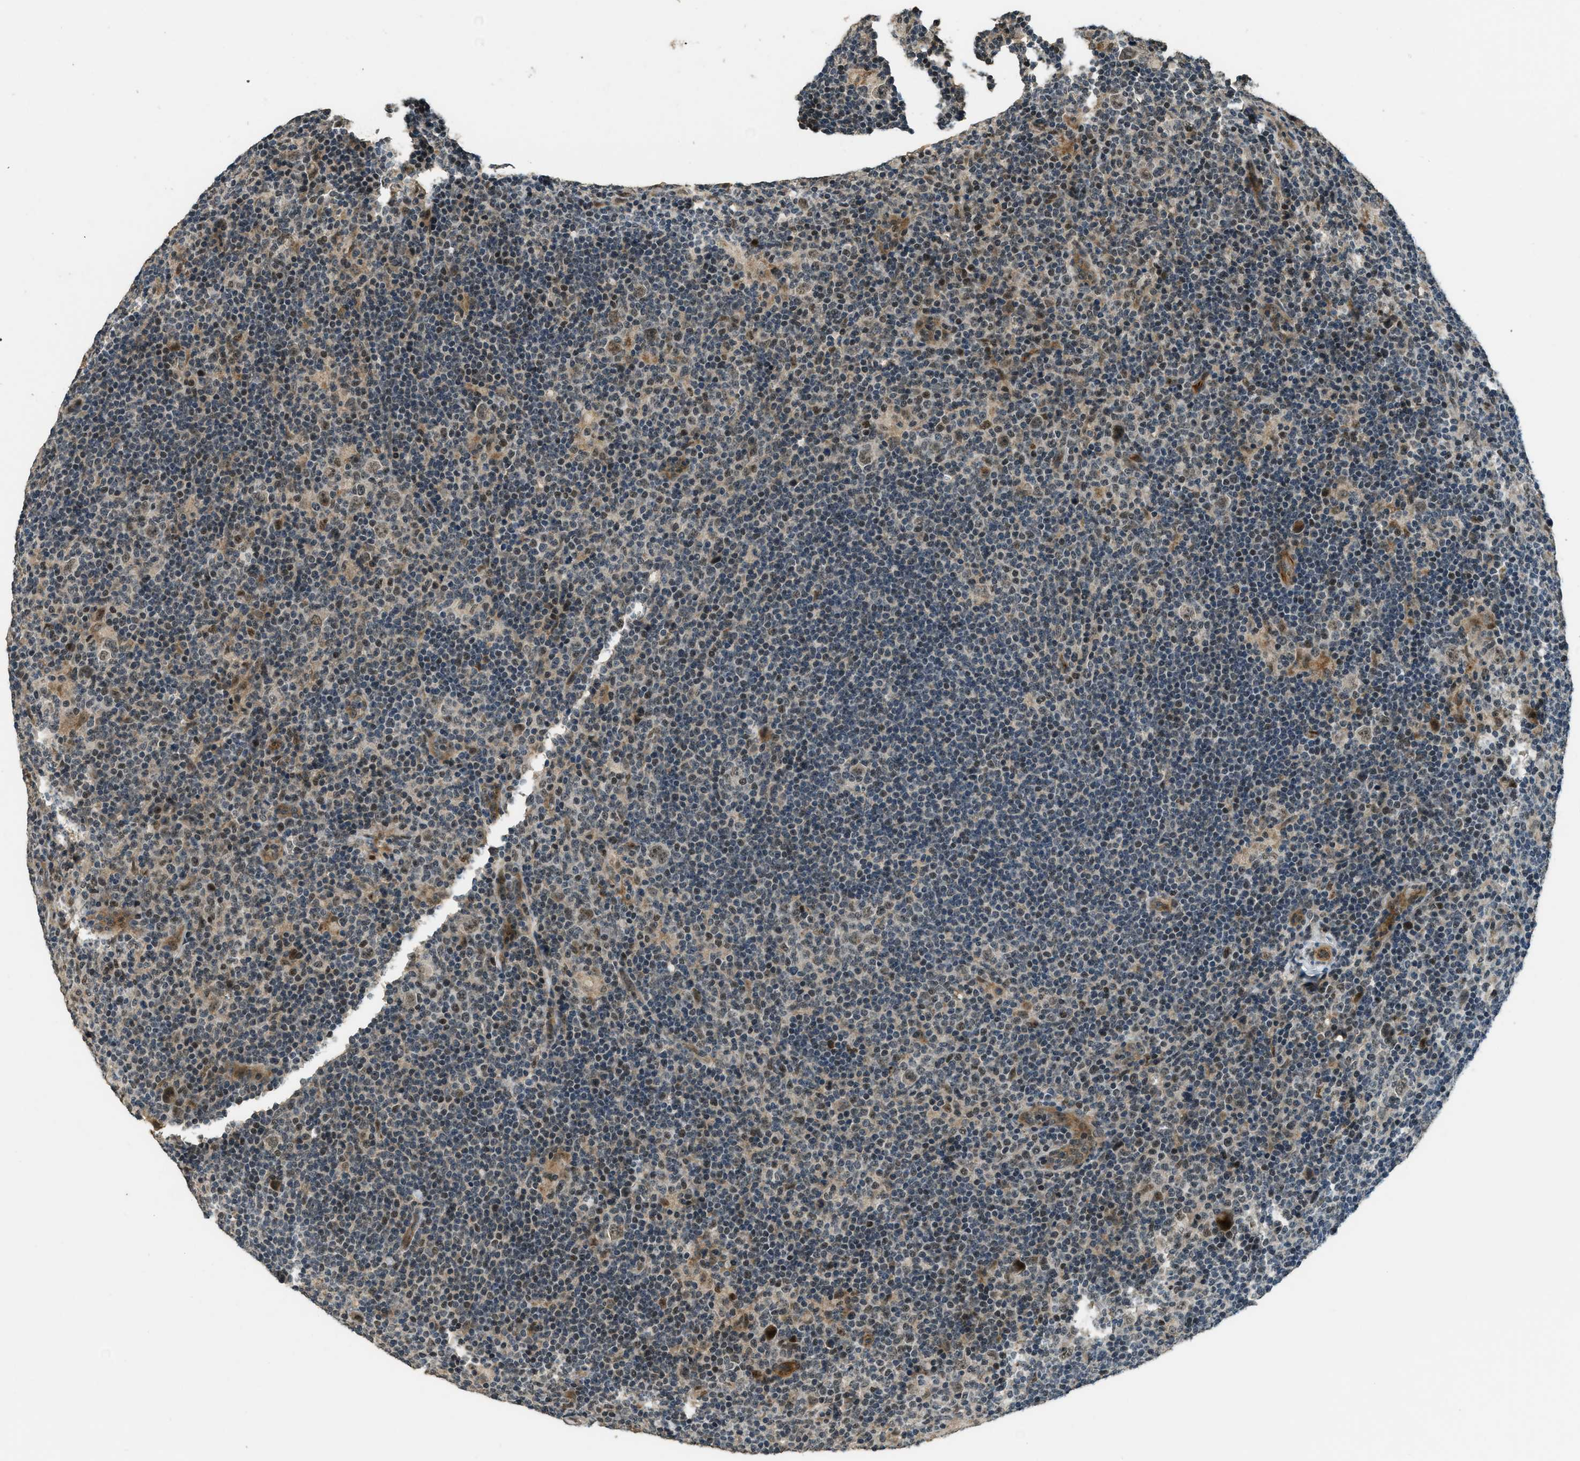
{"staining": {"intensity": "weak", "quantity": ">75%", "location": "nuclear"}, "tissue": "lymphoma", "cell_type": "Tumor cells", "image_type": "cancer", "snomed": [{"axis": "morphology", "description": "Hodgkin's disease, NOS"}, {"axis": "topography", "description": "Lymph node"}], "caption": "Immunohistochemical staining of Hodgkin's disease exhibits weak nuclear protein expression in approximately >75% of tumor cells.", "gene": "MED21", "patient": {"sex": "female", "age": 57}}